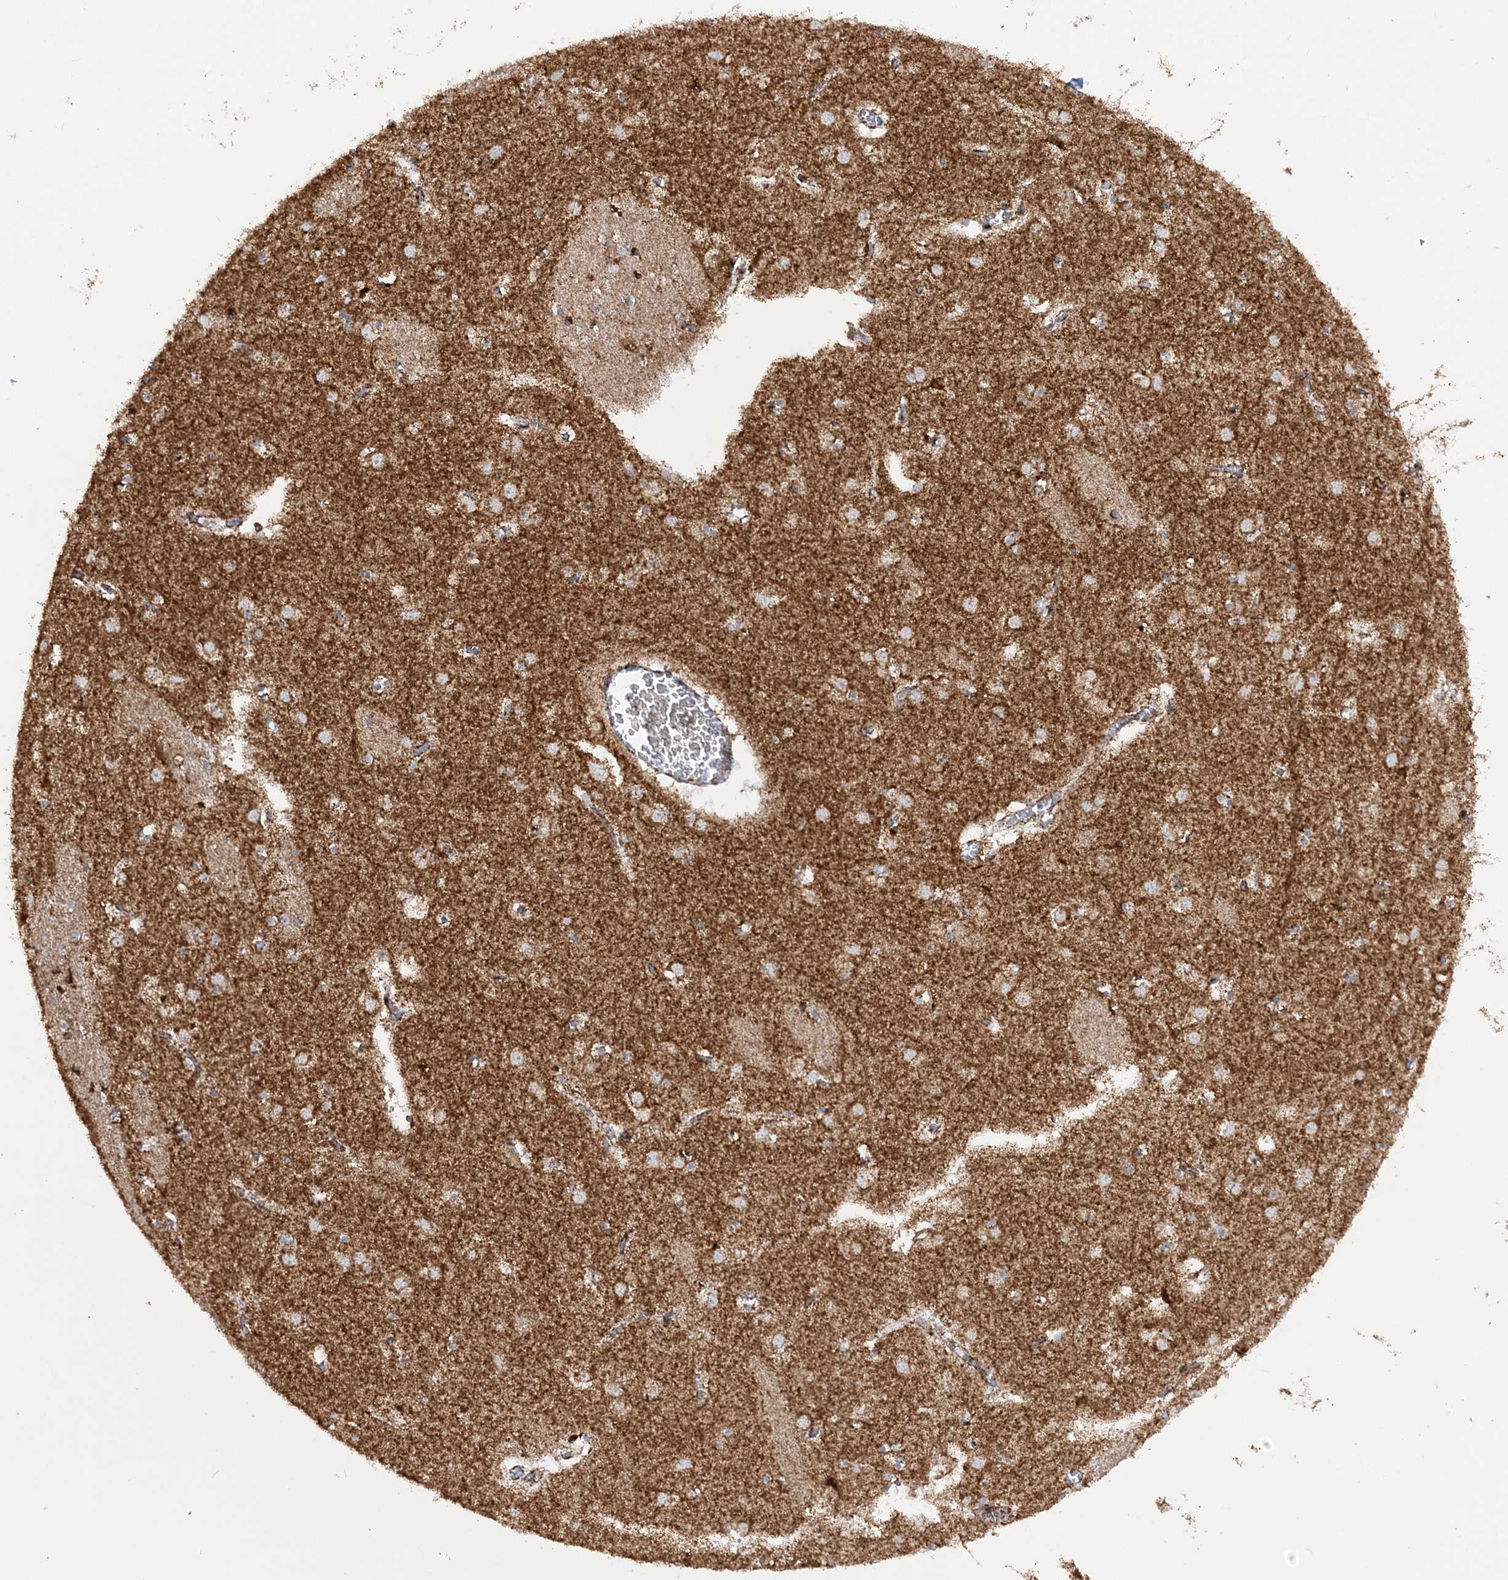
{"staining": {"intensity": "strong", "quantity": "<25%", "location": "cytoplasmic/membranous"}, "tissue": "caudate", "cell_type": "Glial cells", "image_type": "normal", "snomed": [{"axis": "morphology", "description": "Normal tissue, NOS"}, {"axis": "topography", "description": "Lateral ventricle wall"}], "caption": "A high-resolution micrograph shows immunohistochemistry staining of benign caudate, which exhibits strong cytoplasmic/membranous expression in approximately <25% of glial cells.", "gene": "CRY2", "patient": {"sex": "male", "age": 70}}